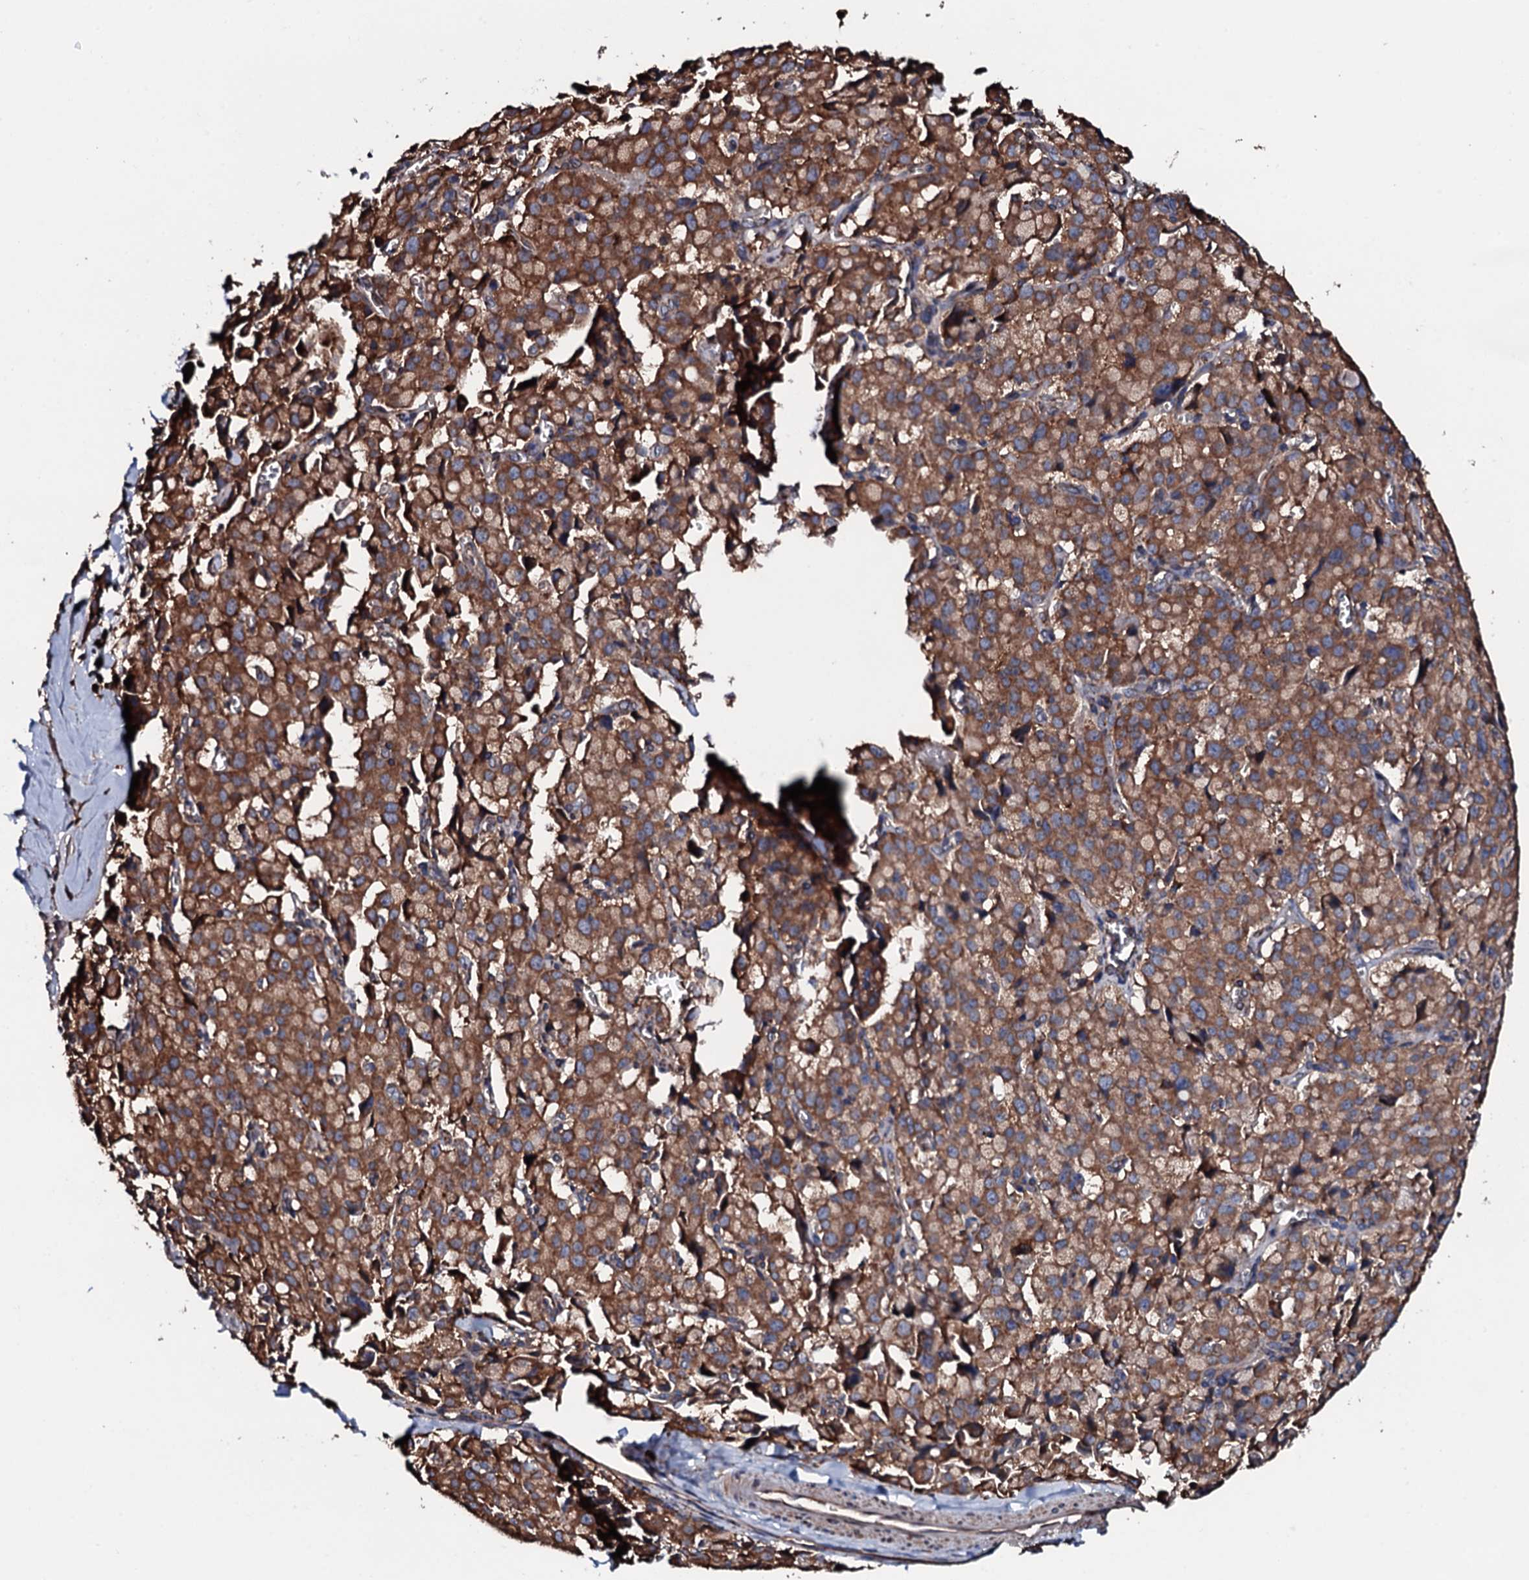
{"staining": {"intensity": "strong", "quantity": ">75%", "location": "cytoplasmic/membranous"}, "tissue": "pancreatic cancer", "cell_type": "Tumor cells", "image_type": "cancer", "snomed": [{"axis": "morphology", "description": "Adenocarcinoma, NOS"}, {"axis": "topography", "description": "Pancreas"}], "caption": "IHC micrograph of neoplastic tissue: human pancreatic adenocarcinoma stained using immunohistochemistry demonstrates high levels of strong protein expression localized specifically in the cytoplasmic/membranous of tumor cells, appearing as a cytoplasmic/membranous brown color.", "gene": "RAB12", "patient": {"sex": "male", "age": 65}}